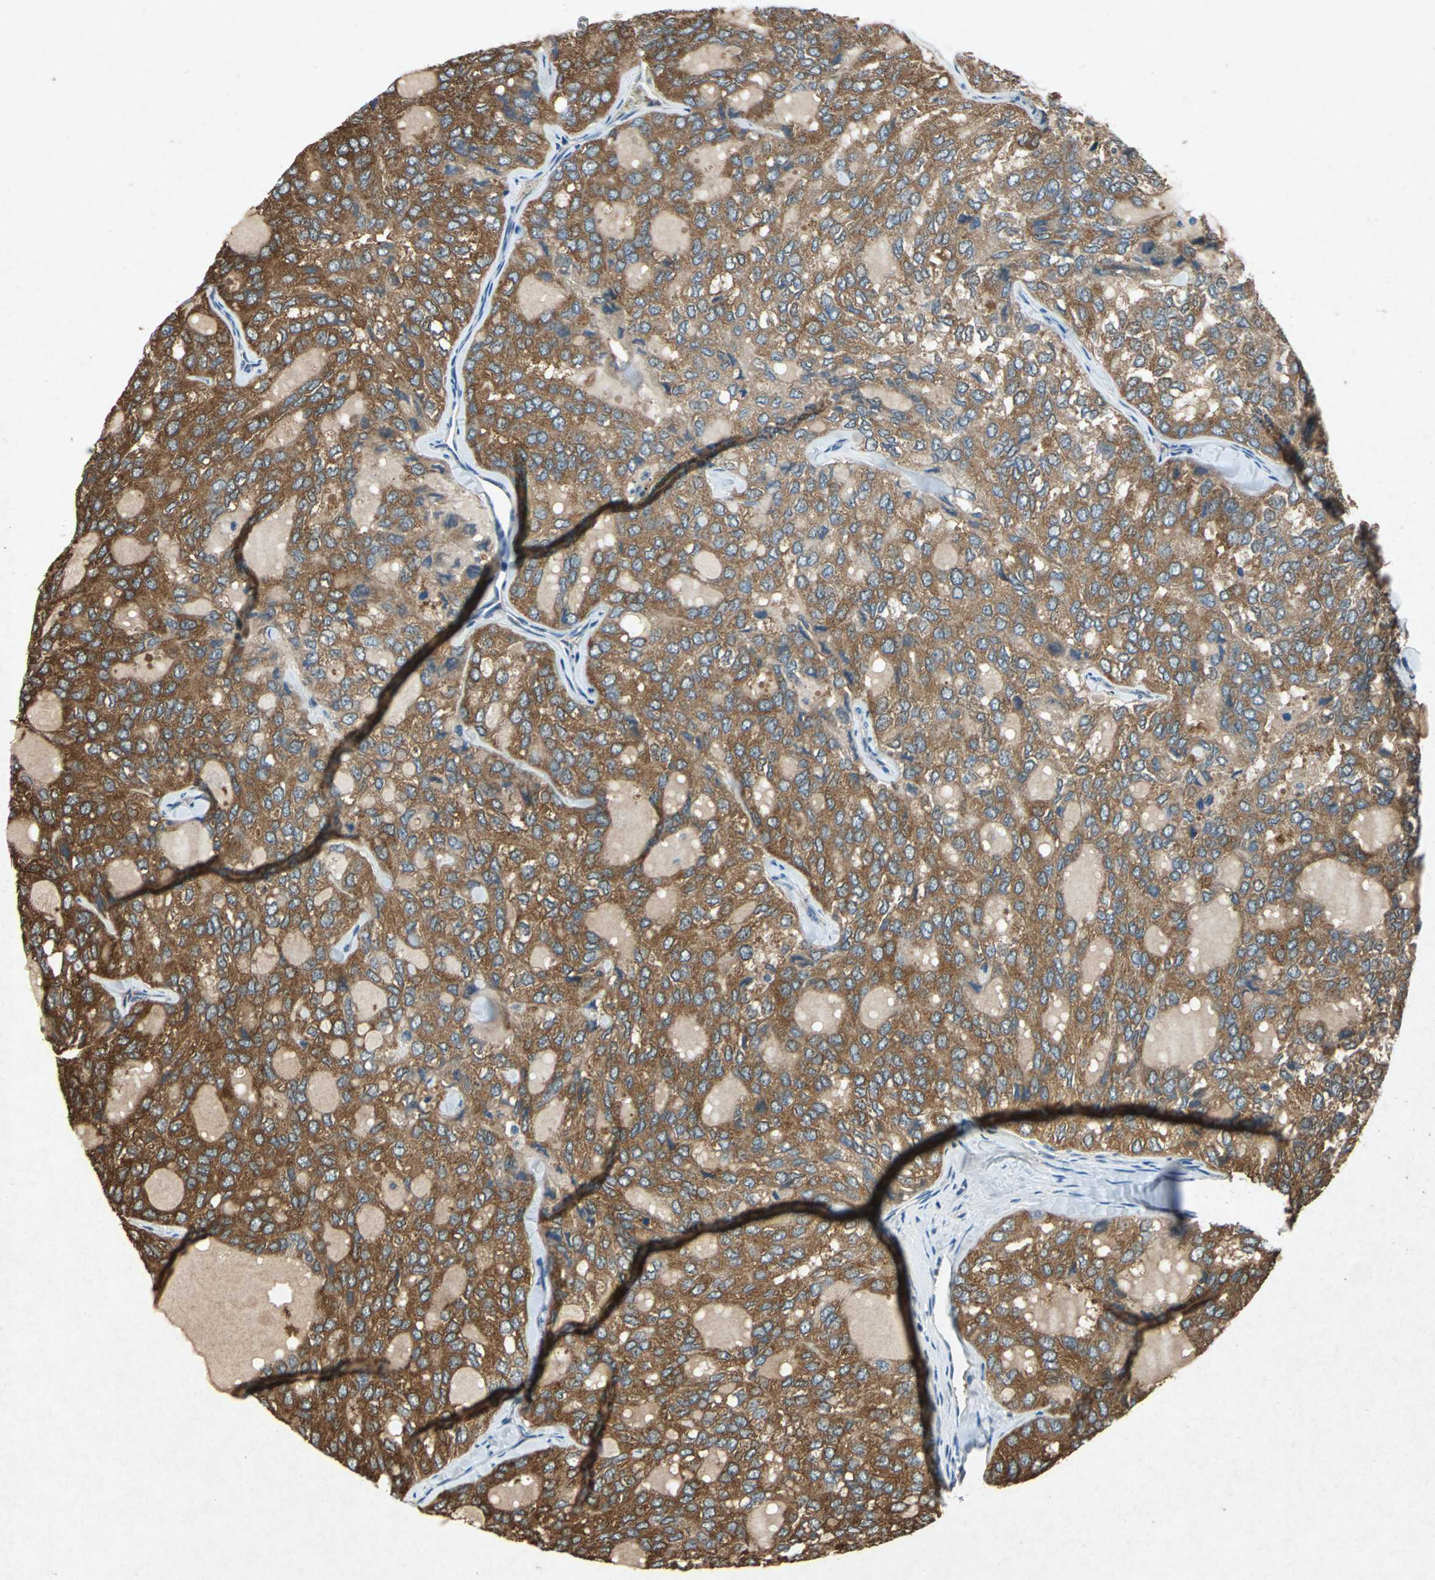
{"staining": {"intensity": "moderate", "quantity": ">75%", "location": "cytoplasmic/membranous"}, "tissue": "thyroid cancer", "cell_type": "Tumor cells", "image_type": "cancer", "snomed": [{"axis": "morphology", "description": "Follicular adenoma carcinoma, NOS"}, {"axis": "topography", "description": "Thyroid gland"}], "caption": "Protein analysis of thyroid cancer (follicular adenoma carcinoma) tissue reveals moderate cytoplasmic/membranous staining in about >75% of tumor cells.", "gene": "HSP90AB1", "patient": {"sex": "male", "age": 75}}